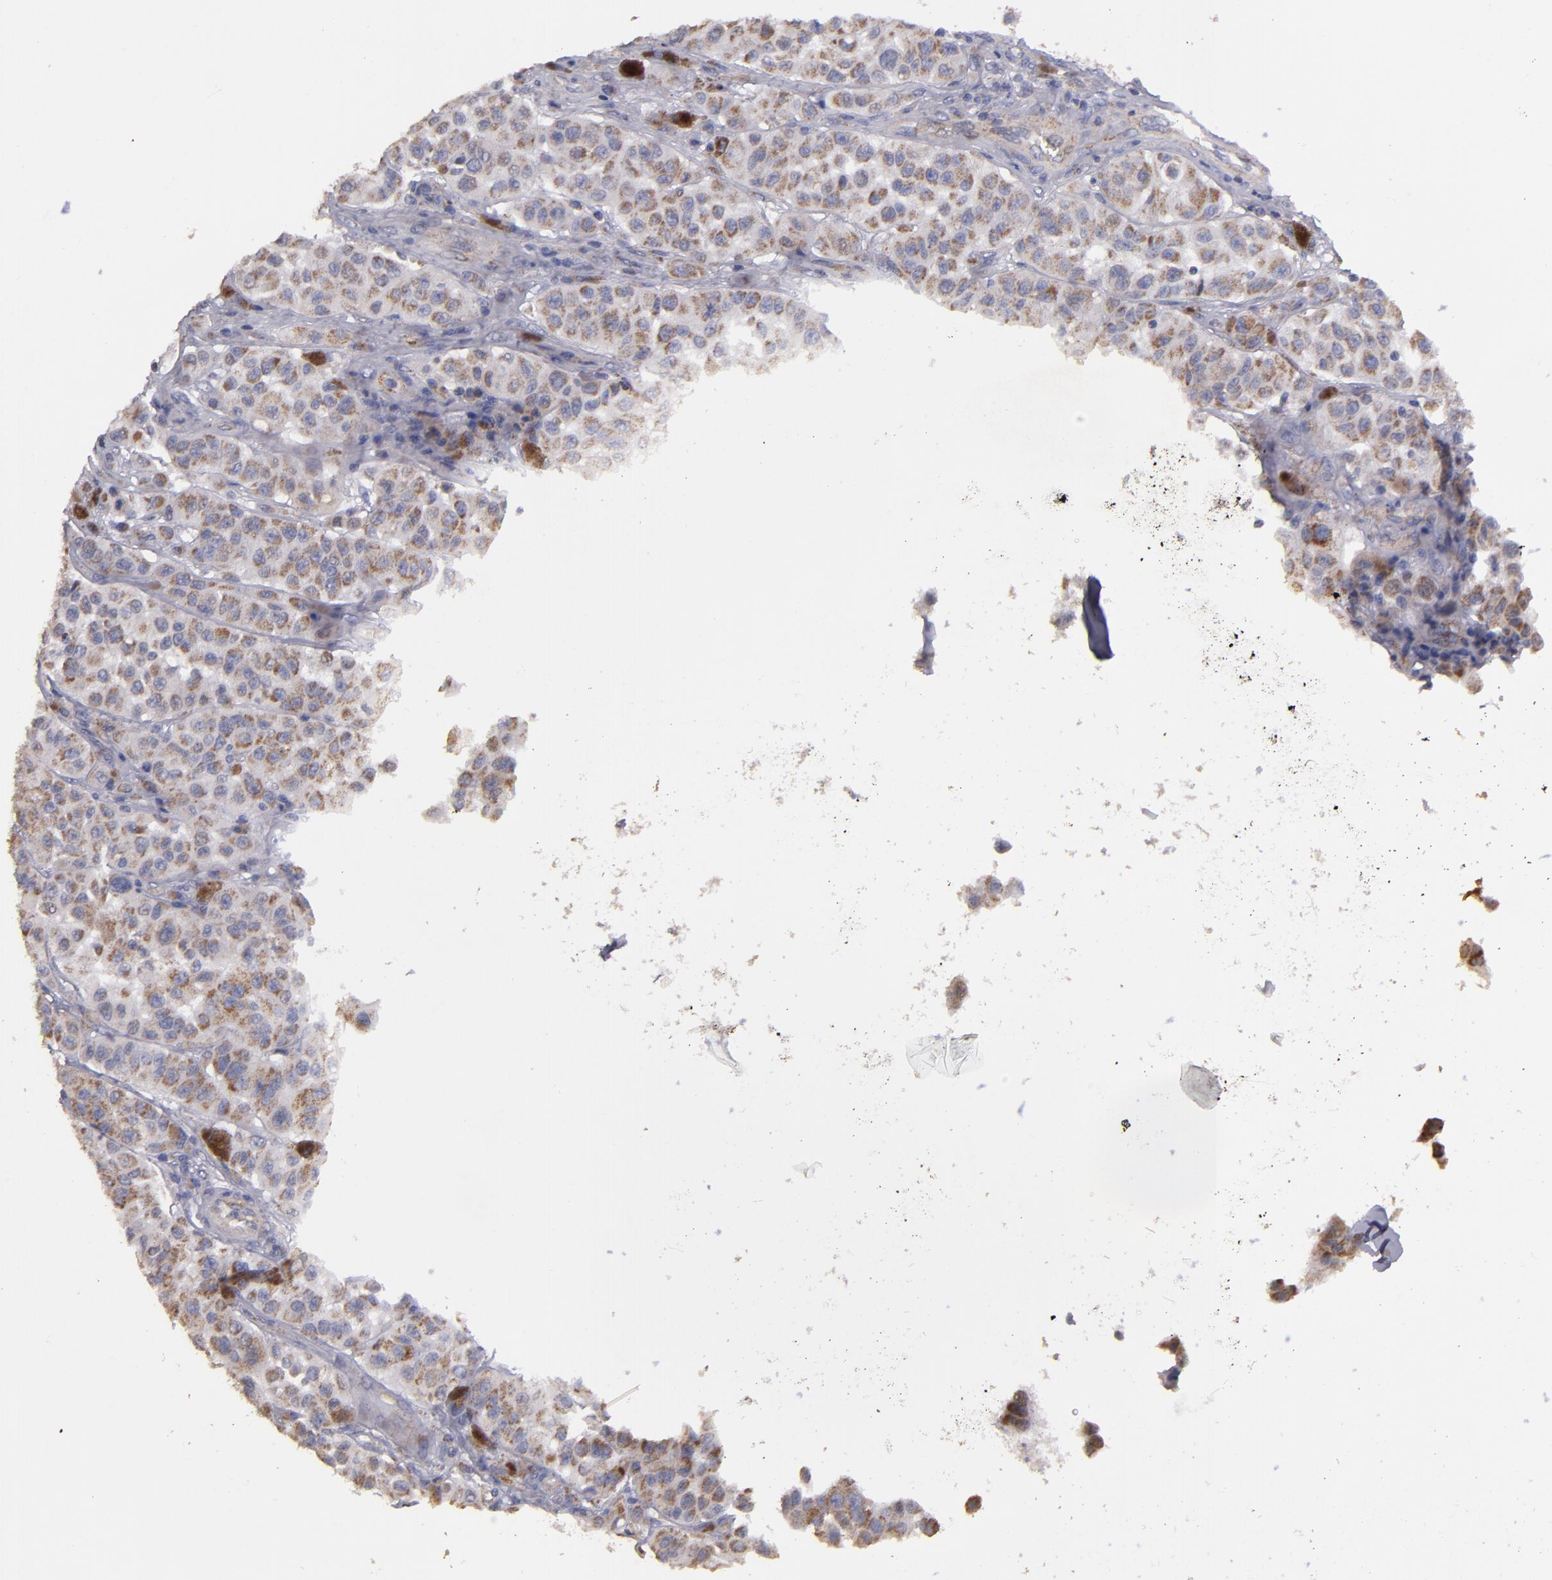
{"staining": {"intensity": "moderate", "quantity": "25%-75%", "location": "cytoplasmic/membranous"}, "tissue": "melanoma", "cell_type": "Tumor cells", "image_type": "cancer", "snomed": [{"axis": "morphology", "description": "Malignant melanoma, NOS"}, {"axis": "topography", "description": "Skin"}], "caption": "Protein expression analysis of melanoma displays moderate cytoplasmic/membranous positivity in approximately 25%-75% of tumor cells. Nuclei are stained in blue.", "gene": "CLTA", "patient": {"sex": "female", "age": 64}}